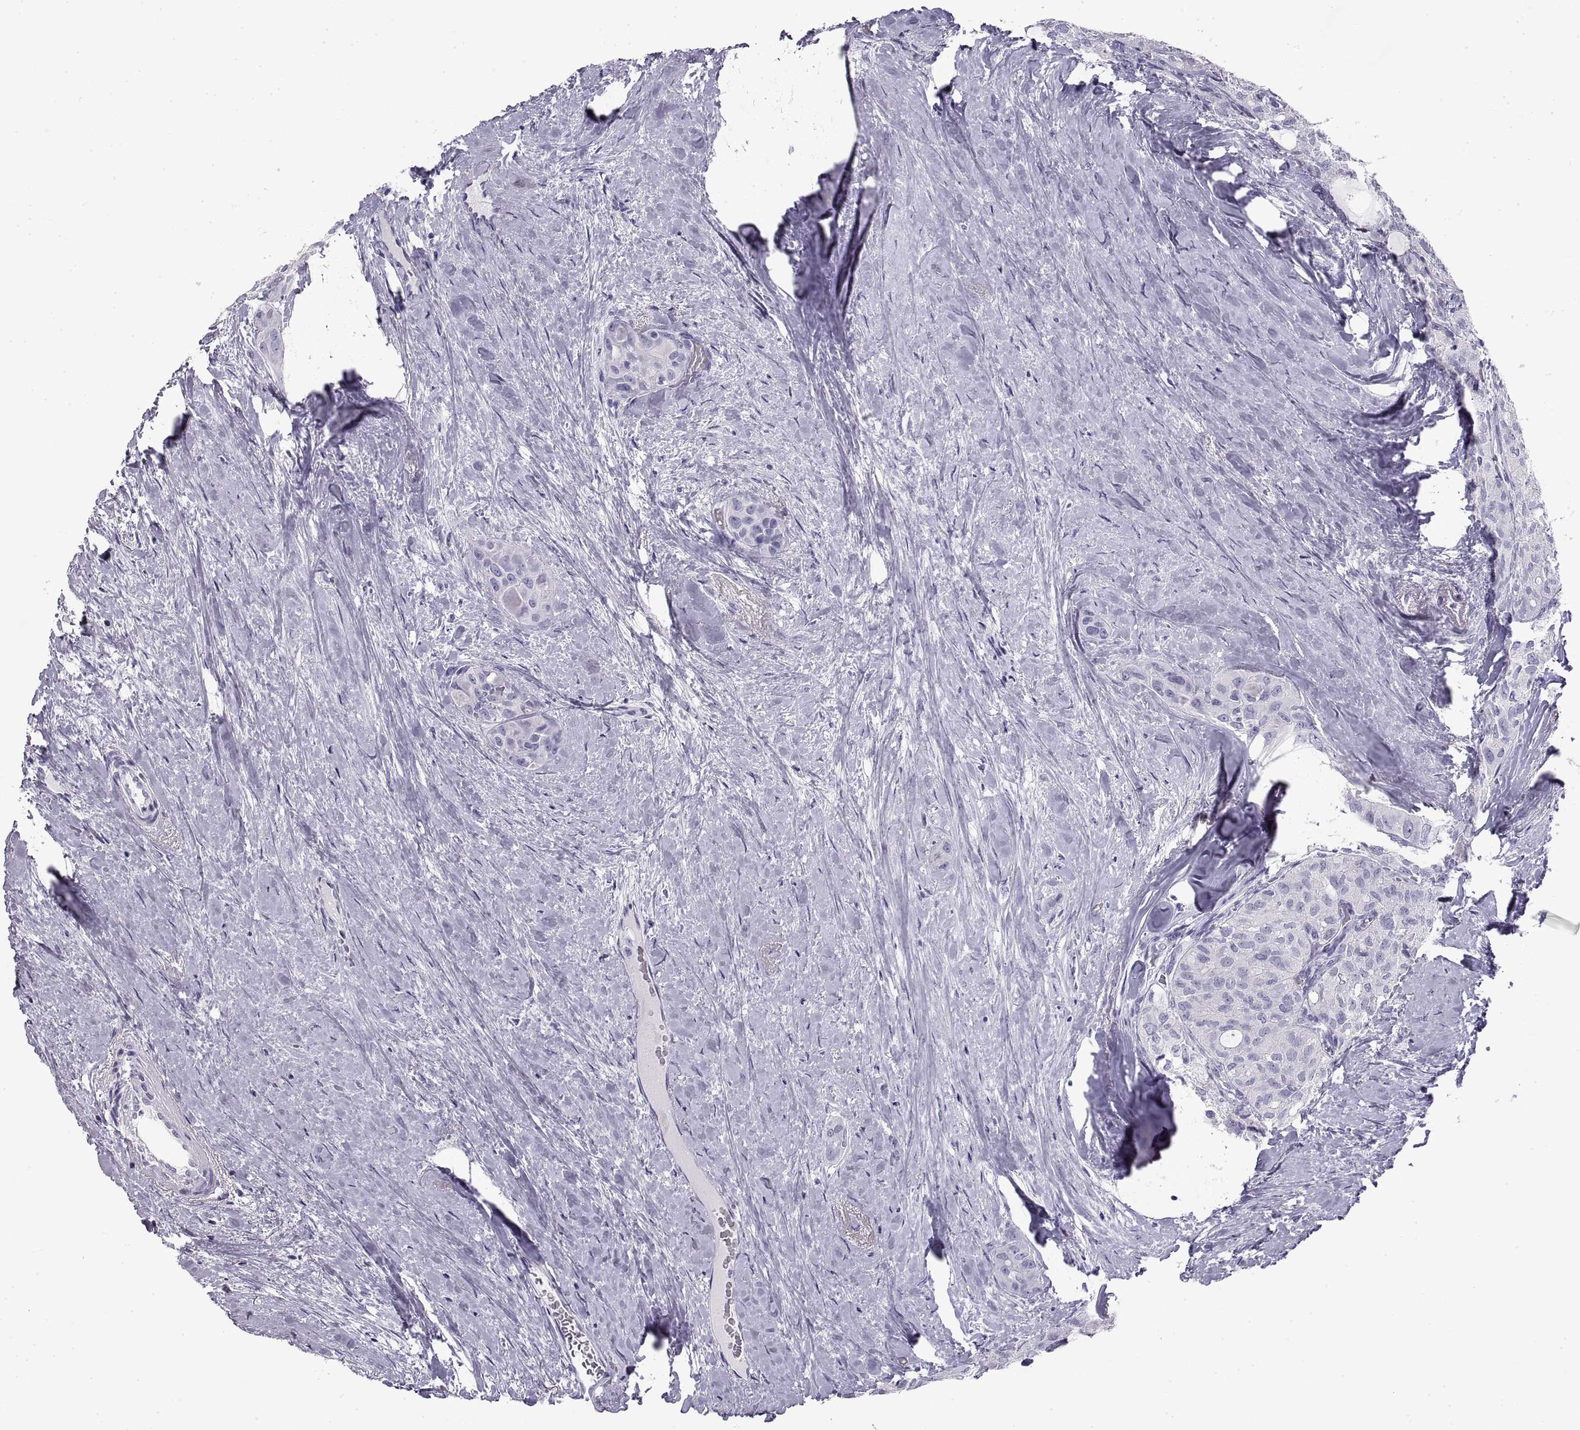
{"staining": {"intensity": "negative", "quantity": "none", "location": "none"}, "tissue": "thyroid cancer", "cell_type": "Tumor cells", "image_type": "cancer", "snomed": [{"axis": "morphology", "description": "Follicular adenoma carcinoma, NOS"}, {"axis": "topography", "description": "Thyroid gland"}], "caption": "There is no significant positivity in tumor cells of thyroid cancer. (DAB (3,3'-diaminobenzidine) IHC visualized using brightfield microscopy, high magnification).", "gene": "RLBP1", "patient": {"sex": "male", "age": 75}}